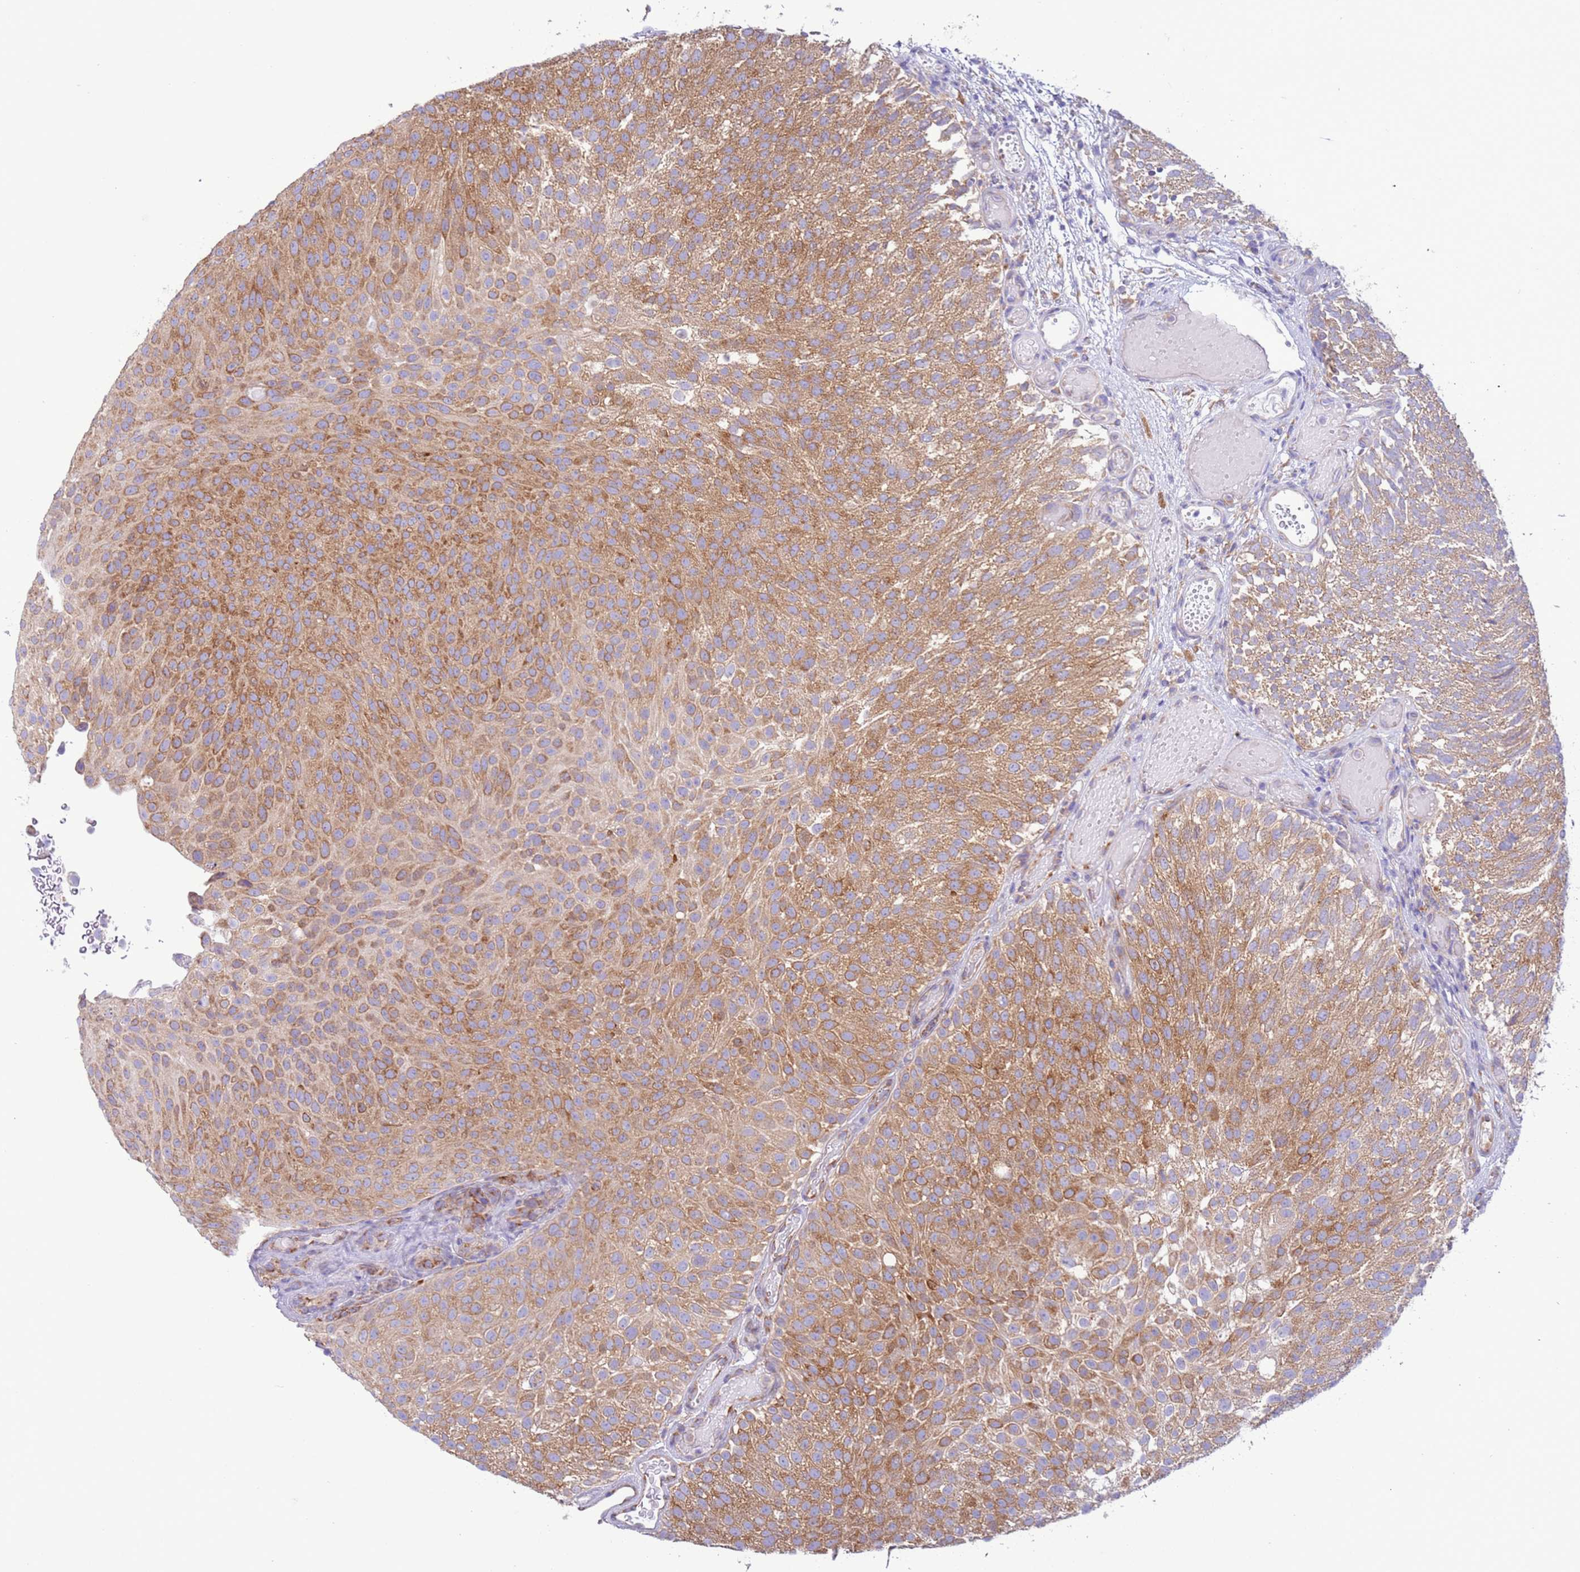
{"staining": {"intensity": "moderate", "quantity": ">75%", "location": "cytoplasmic/membranous"}, "tissue": "urothelial cancer", "cell_type": "Tumor cells", "image_type": "cancer", "snomed": [{"axis": "morphology", "description": "Urothelial carcinoma, Low grade"}, {"axis": "topography", "description": "Urinary bladder"}], "caption": "Protein expression analysis of human low-grade urothelial carcinoma reveals moderate cytoplasmic/membranous positivity in about >75% of tumor cells. The staining was performed using DAB (3,3'-diaminobenzidine) to visualize the protein expression in brown, while the nuclei were stained in blue with hematoxylin (Magnification: 20x).", "gene": "VARS1", "patient": {"sex": "male", "age": 78}}